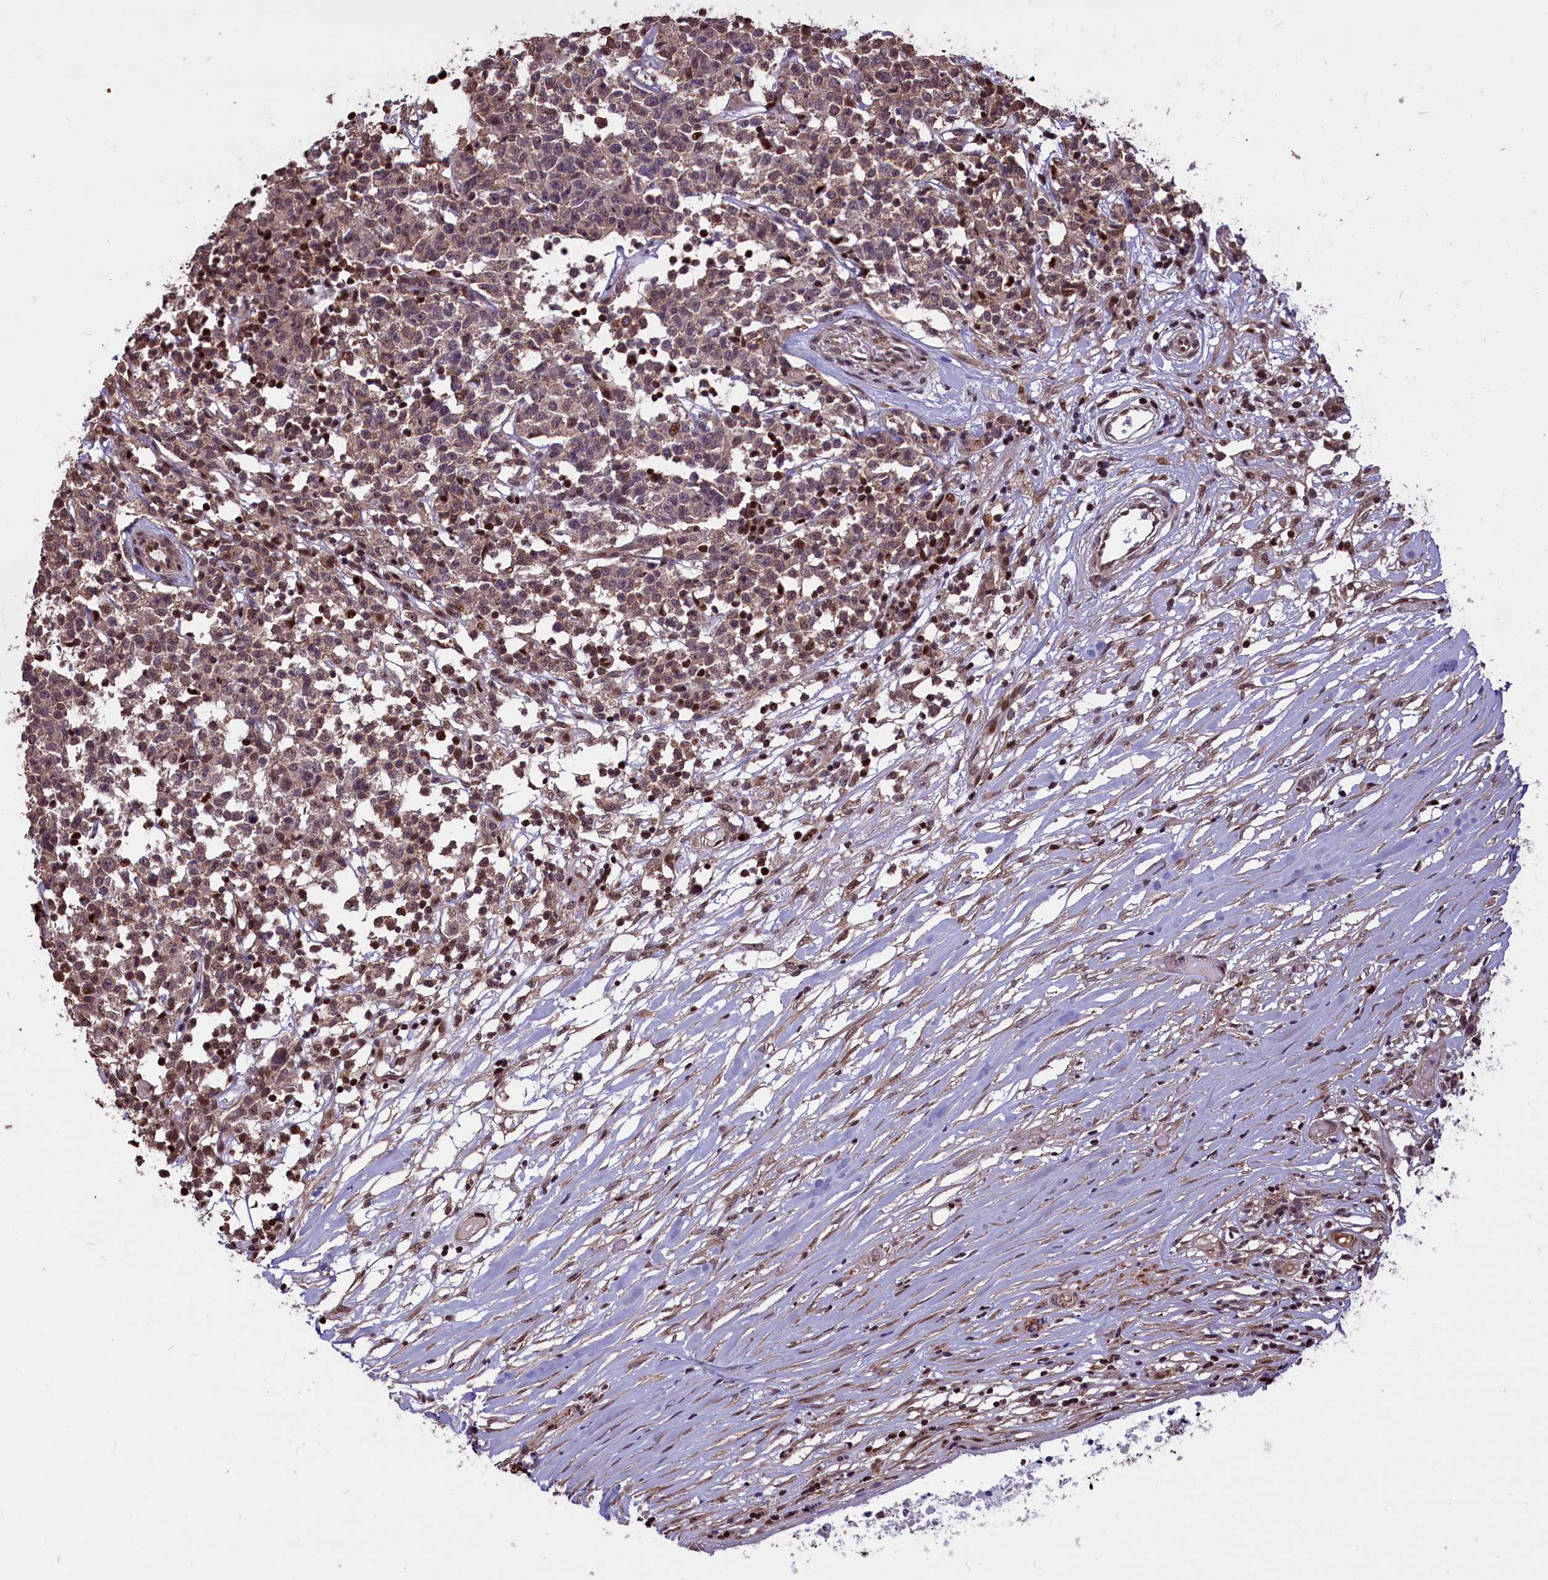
{"staining": {"intensity": "moderate", "quantity": ">75%", "location": "cytoplasmic/membranous,nuclear"}, "tissue": "lymphoma", "cell_type": "Tumor cells", "image_type": "cancer", "snomed": [{"axis": "morphology", "description": "Malignant lymphoma, non-Hodgkin's type, Low grade"}, {"axis": "topography", "description": "Small intestine"}], "caption": "Lymphoma stained with a brown dye reveals moderate cytoplasmic/membranous and nuclear positive staining in about >75% of tumor cells.", "gene": "SHFL", "patient": {"sex": "female", "age": 59}}